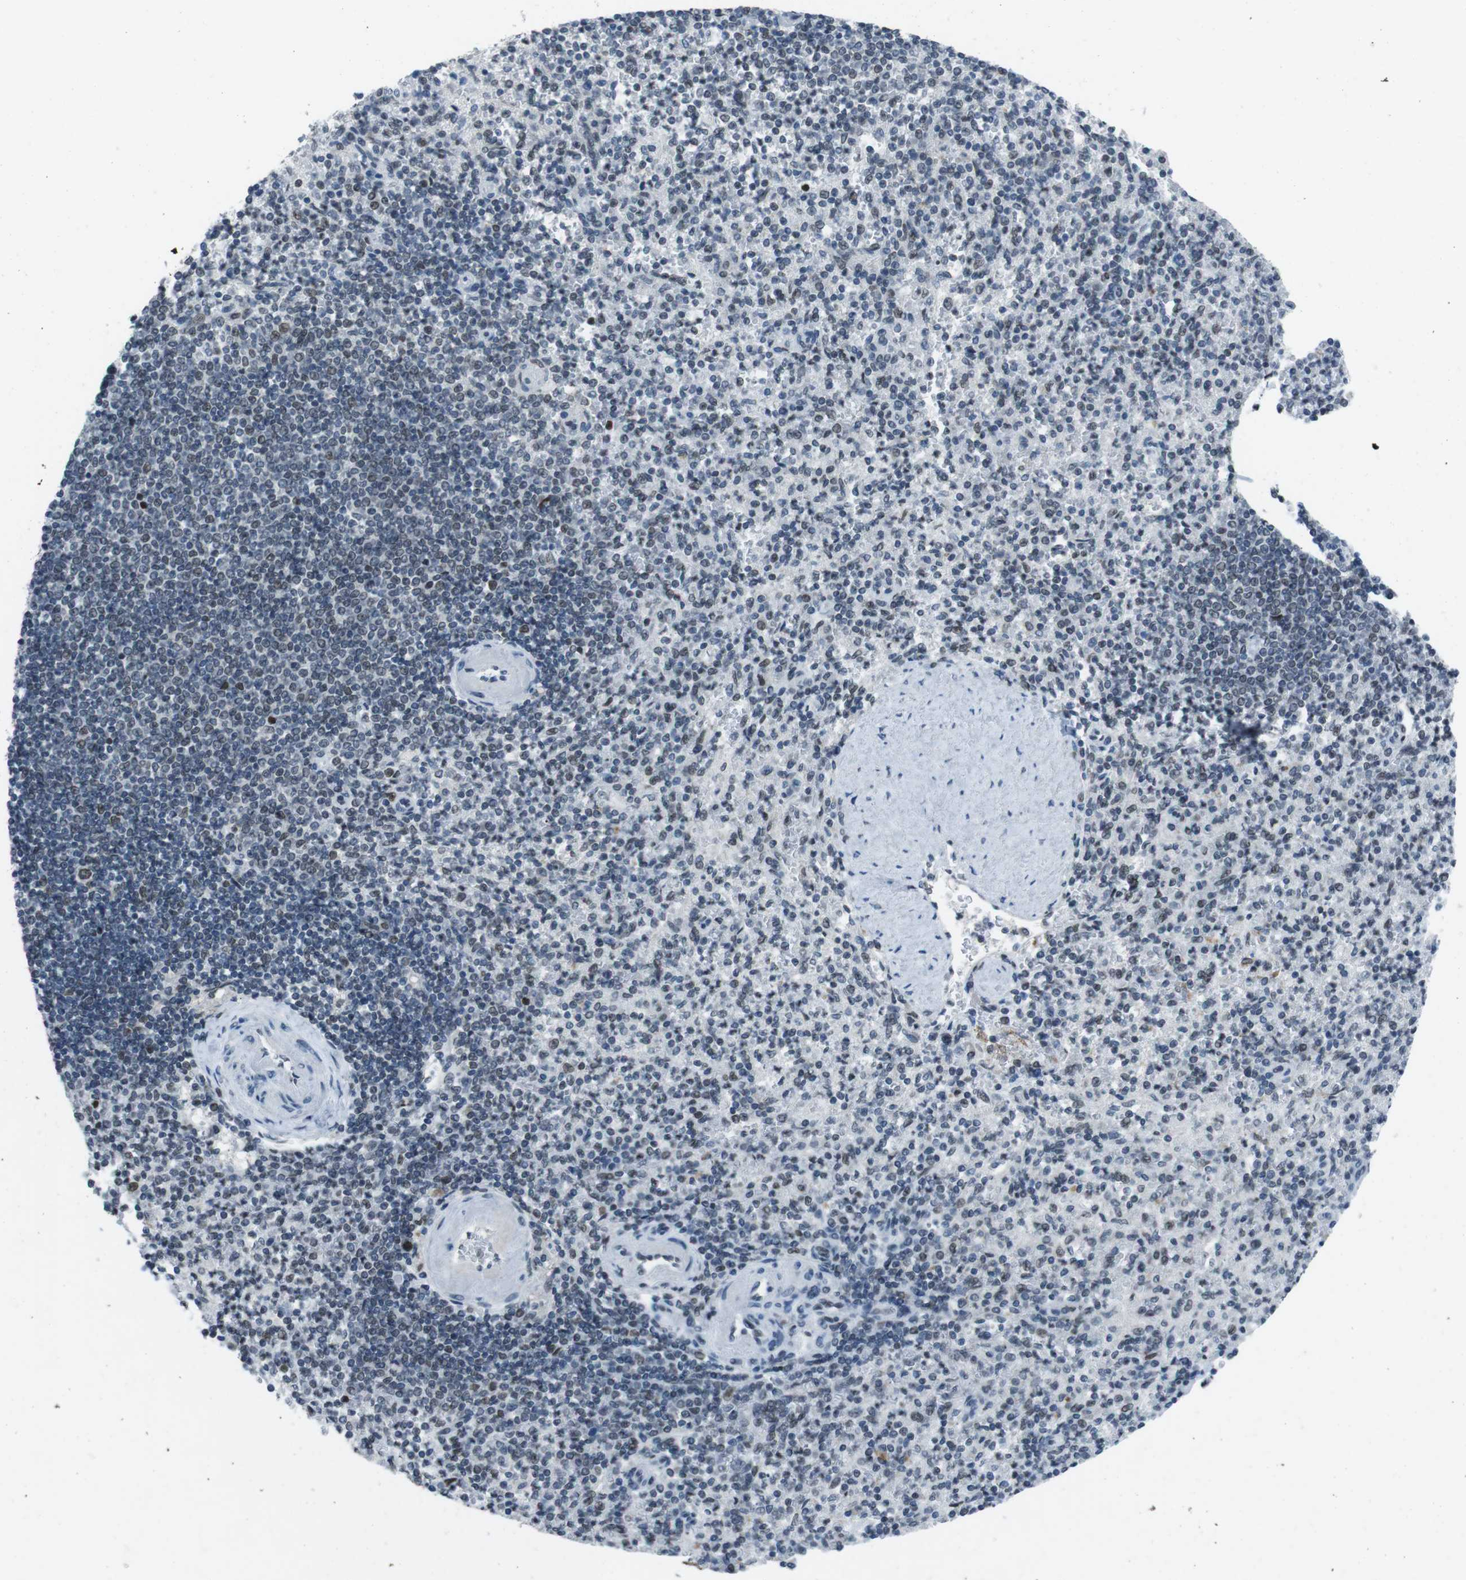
{"staining": {"intensity": "moderate", "quantity": "25%-75%", "location": "nuclear"}, "tissue": "spleen", "cell_type": "Cells in red pulp", "image_type": "normal", "snomed": [{"axis": "morphology", "description": "Normal tissue, NOS"}, {"axis": "topography", "description": "Spleen"}], "caption": "Immunohistochemistry (IHC) photomicrograph of unremarkable spleen: human spleen stained using IHC demonstrates medium levels of moderate protein expression localized specifically in the nuclear of cells in red pulp, appearing as a nuclear brown color.", "gene": "MAD1L1", "patient": {"sex": "female", "age": 74}}